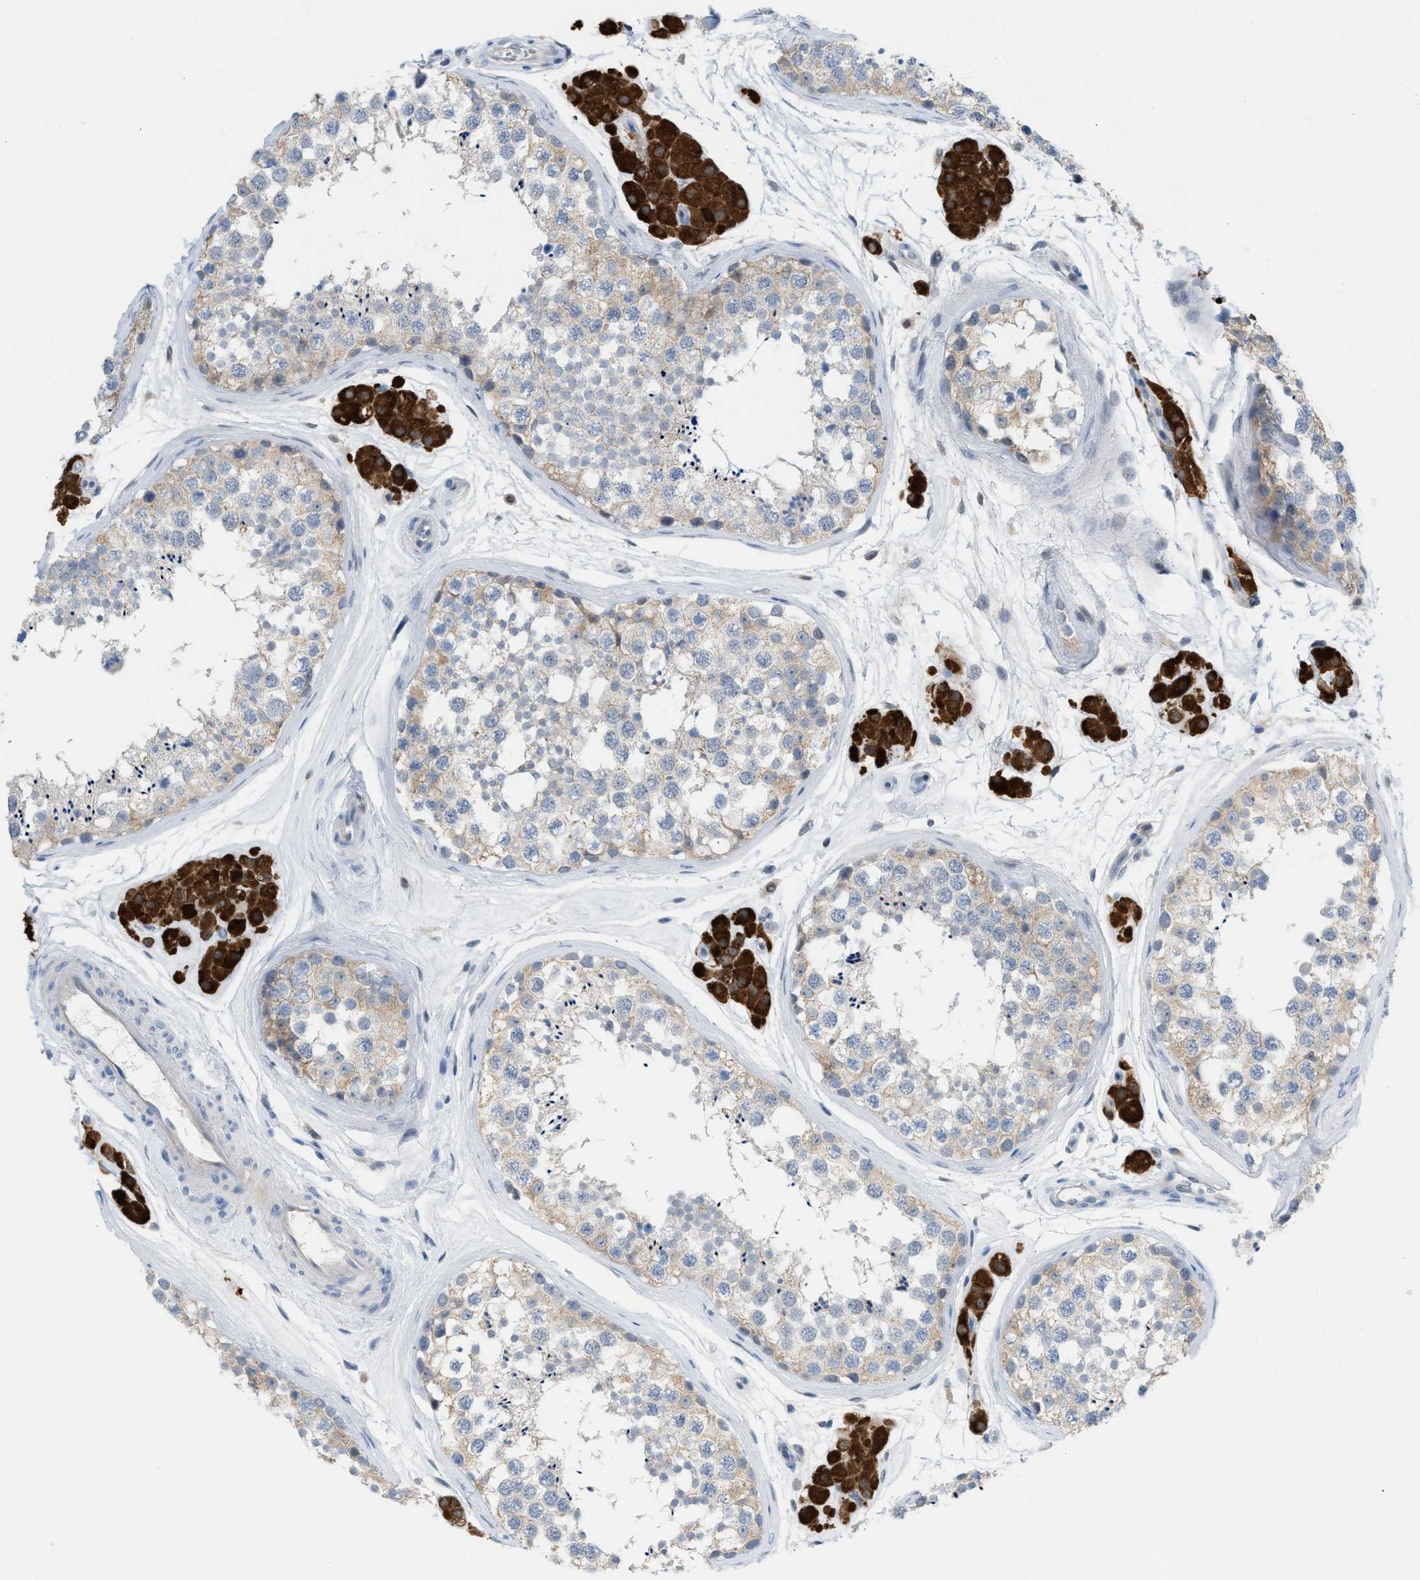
{"staining": {"intensity": "weak", "quantity": "25%-75%", "location": "cytoplasmic/membranous"}, "tissue": "testis", "cell_type": "Cells in seminiferous ducts", "image_type": "normal", "snomed": [{"axis": "morphology", "description": "Normal tissue, NOS"}, {"axis": "topography", "description": "Testis"}], "caption": "Testis stained for a protein (brown) shows weak cytoplasmic/membranous positive expression in approximately 25%-75% of cells in seminiferous ducts.", "gene": "PPM1D", "patient": {"sex": "male", "age": 56}}